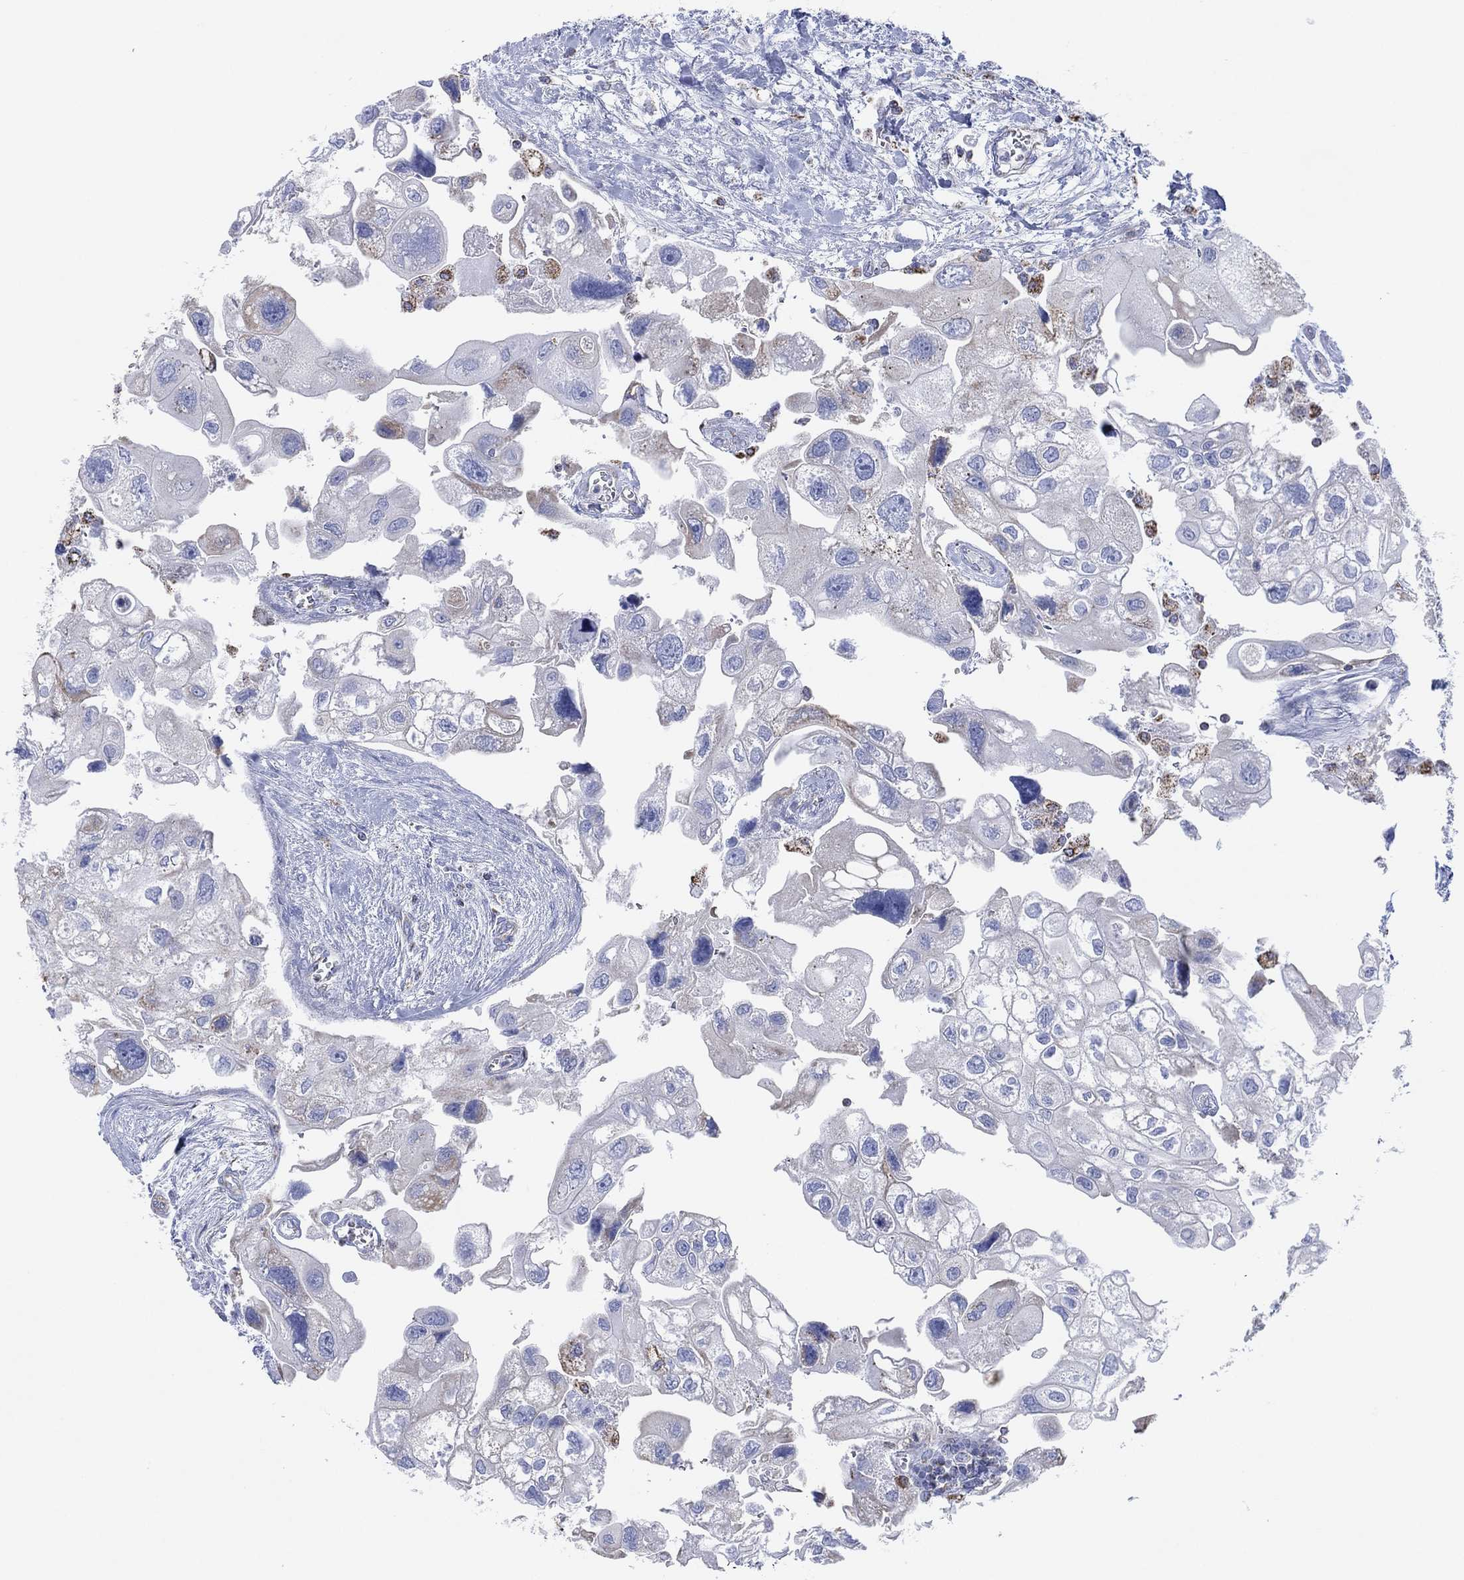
{"staining": {"intensity": "negative", "quantity": "none", "location": "none"}, "tissue": "urothelial cancer", "cell_type": "Tumor cells", "image_type": "cancer", "snomed": [{"axis": "morphology", "description": "Urothelial carcinoma, High grade"}, {"axis": "topography", "description": "Urinary bladder"}], "caption": "High power microscopy histopathology image of an immunohistochemistry histopathology image of urothelial cancer, revealing no significant staining in tumor cells. The staining is performed using DAB brown chromogen with nuclei counter-stained in using hematoxylin.", "gene": "CFTR", "patient": {"sex": "male", "age": 59}}